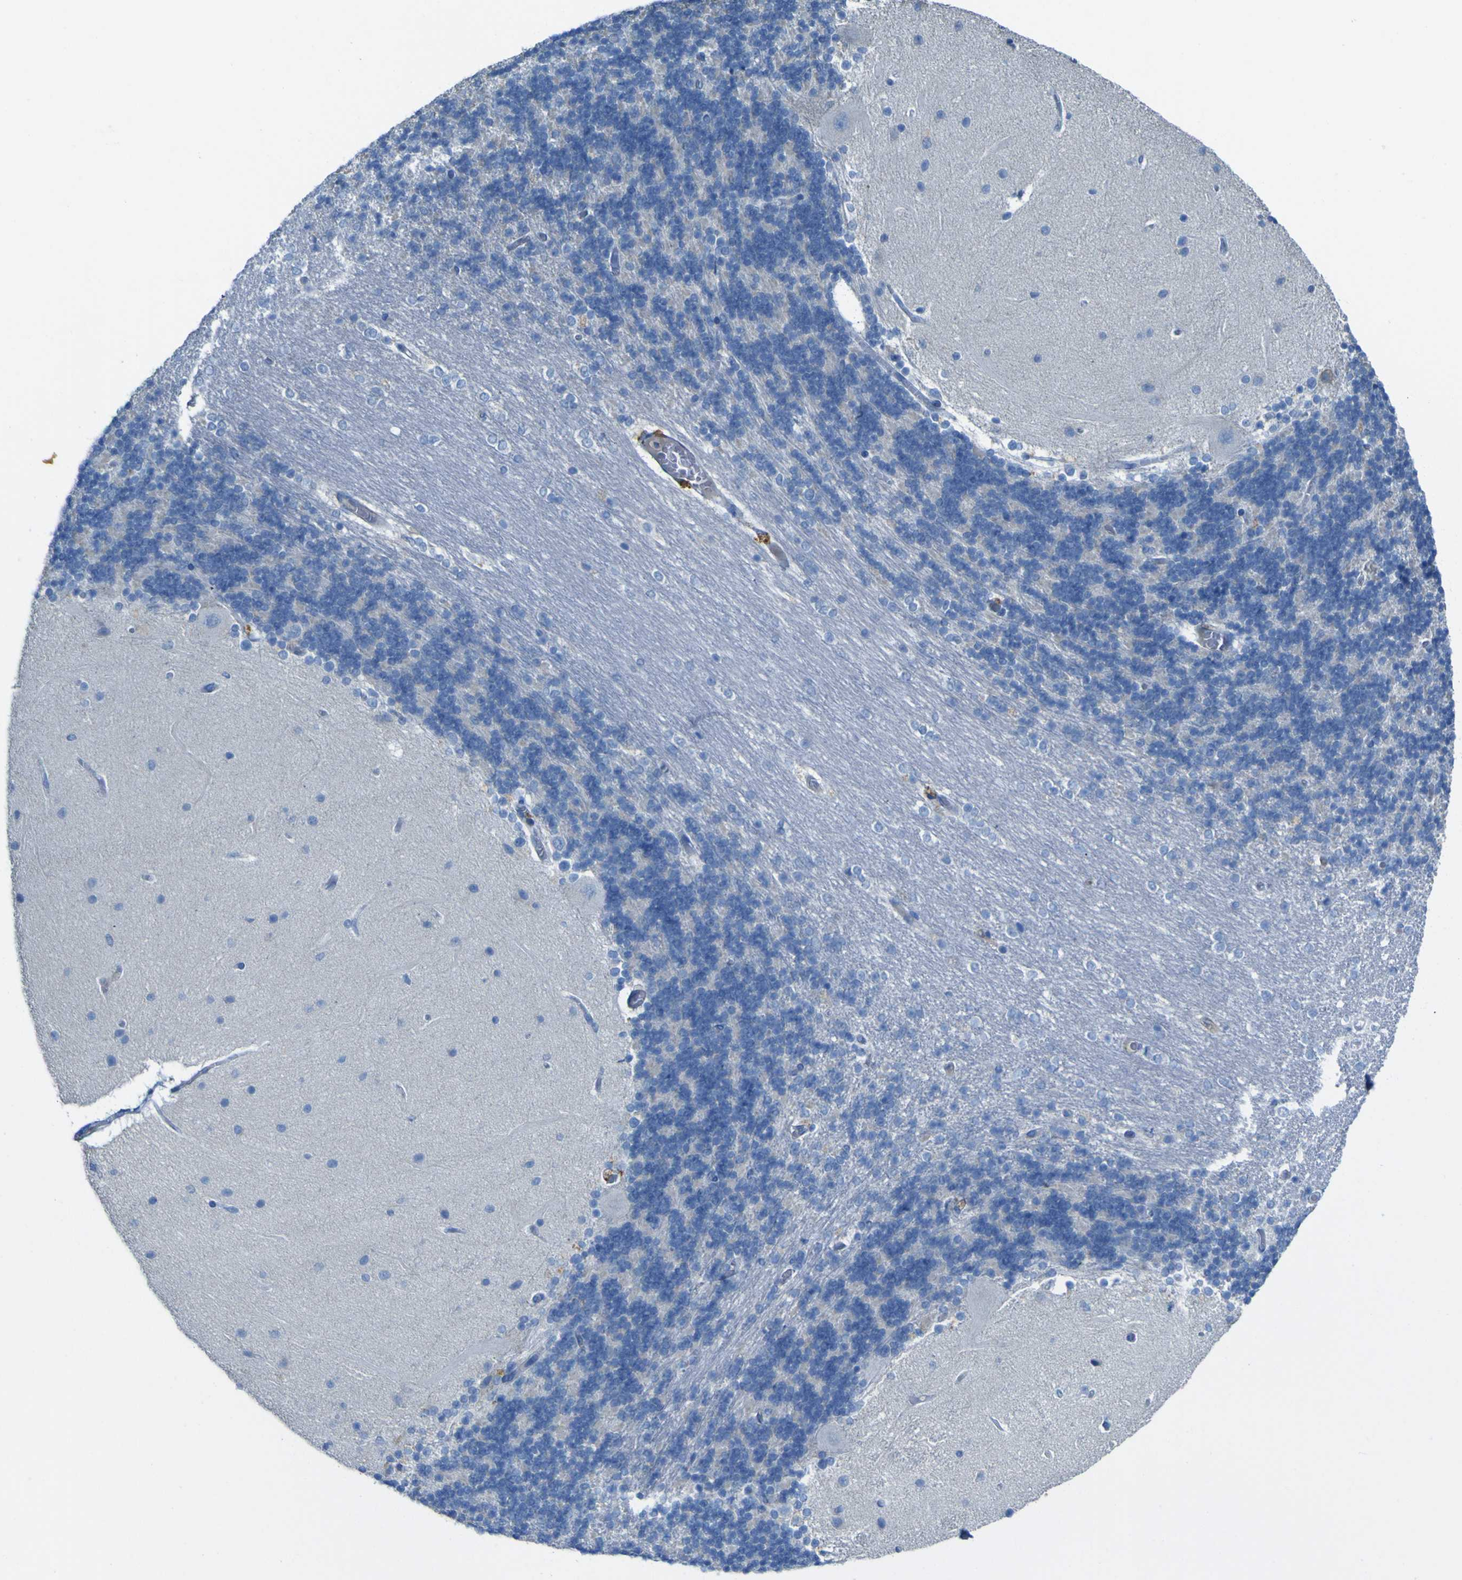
{"staining": {"intensity": "negative", "quantity": "none", "location": "none"}, "tissue": "cerebellum", "cell_type": "Cells in granular layer", "image_type": "normal", "snomed": [{"axis": "morphology", "description": "Normal tissue, NOS"}, {"axis": "topography", "description": "Cerebellum"}], "caption": "DAB immunohistochemical staining of normal cerebellum reveals no significant positivity in cells in granular layer.", "gene": "CD93", "patient": {"sex": "female", "age": 54}}